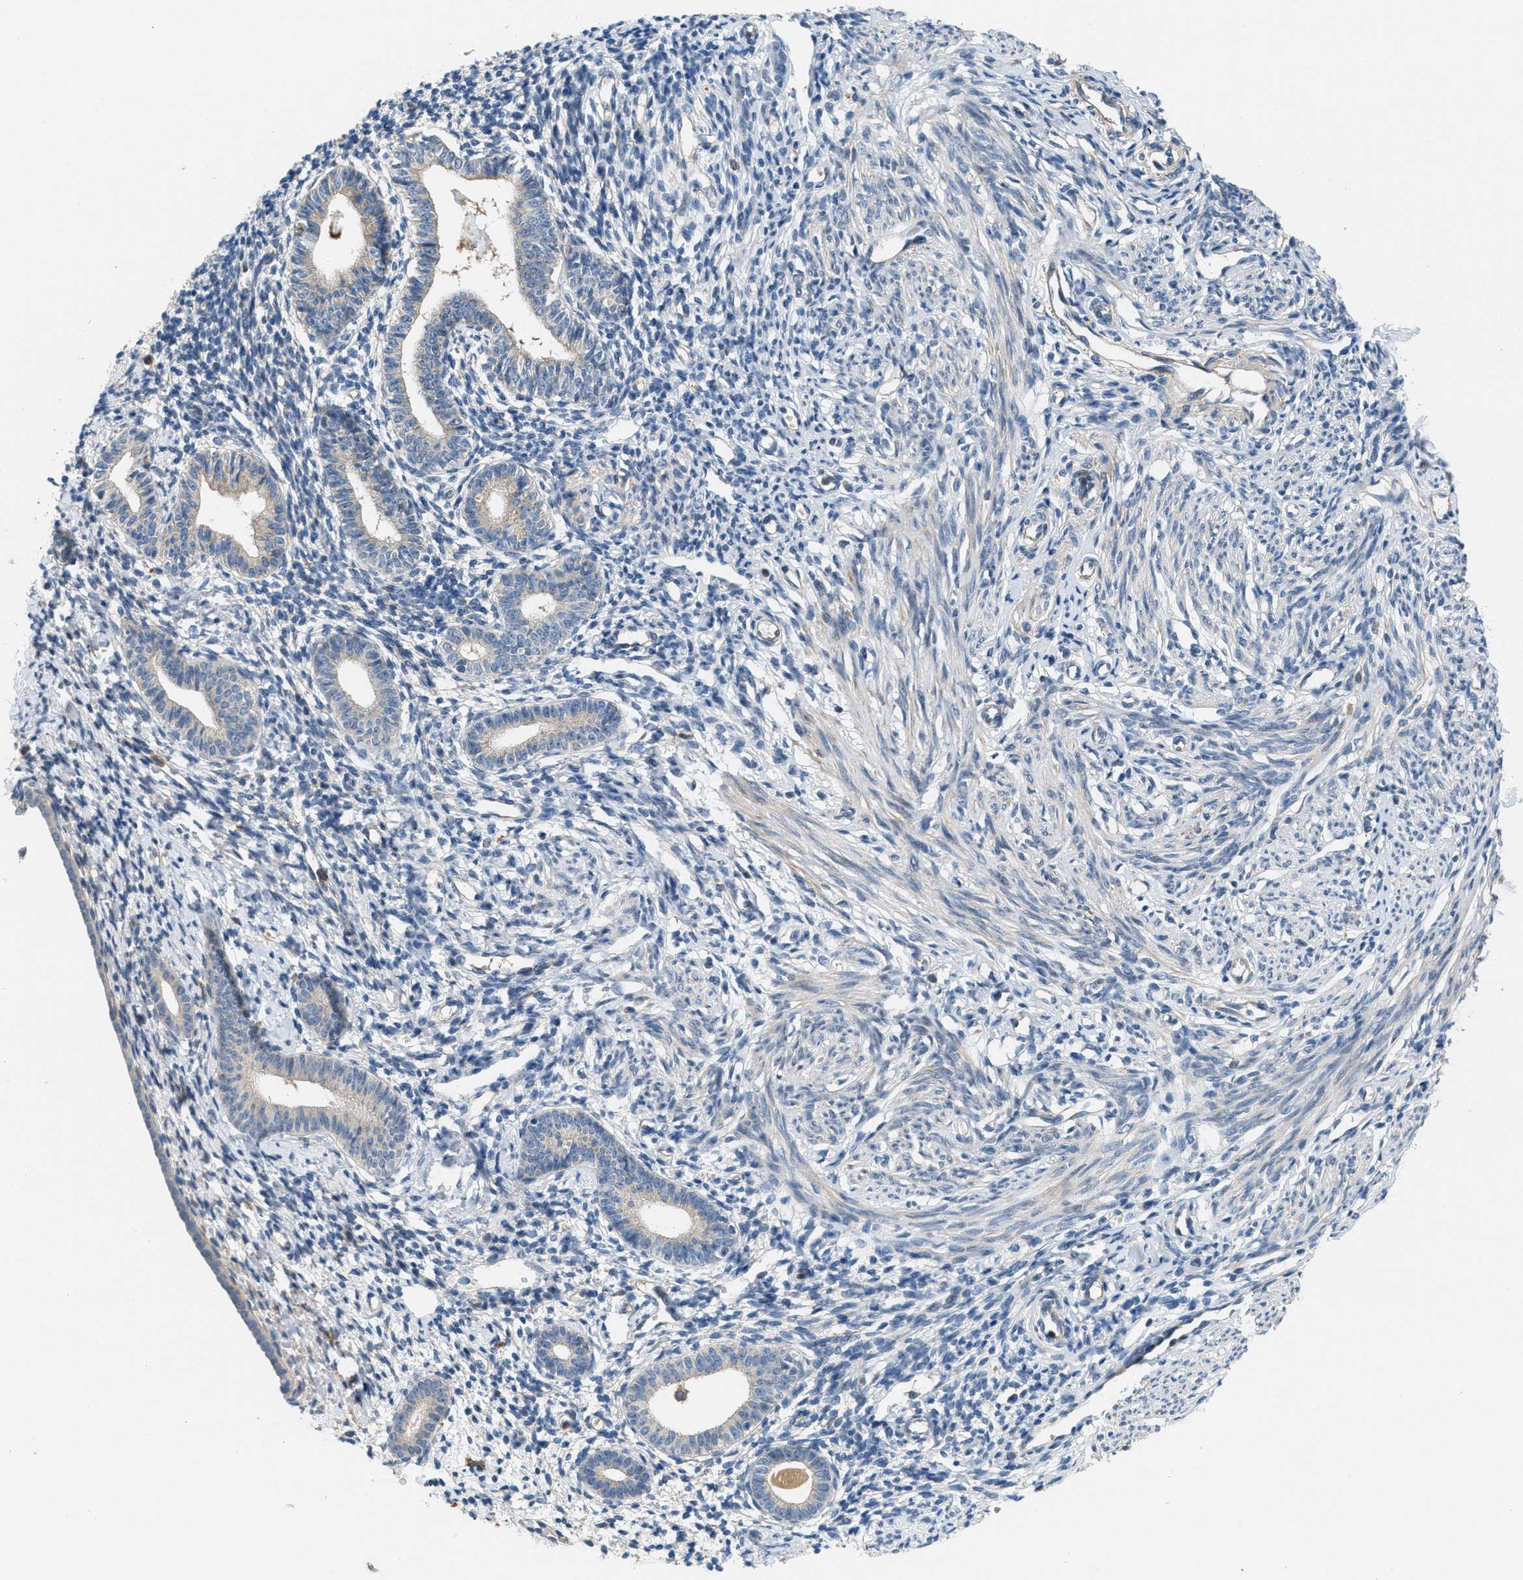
{"staining": {"intensity": "weak", "quantity": "25%-75%", "location": "cytoplasmic/membranous"}, "tissue": "endometrium", "cell_type": "Cells in endometrial stroma", "image_type": "normal", "snomed": [{"axis": "morphology", "description": "Normal tissue, NOS"}, {"axis": "topography", "description": "Endometrium"}], "caption": "A micrograph showing weak cytoplasmic/membranous expression in about 25%-75% of cells in endometrial stroma in benign endometrium, as visualized by brown immunohistochemical staining.", "gene": "ADCY6", "patient": {"sex": "female", "age": 71}}